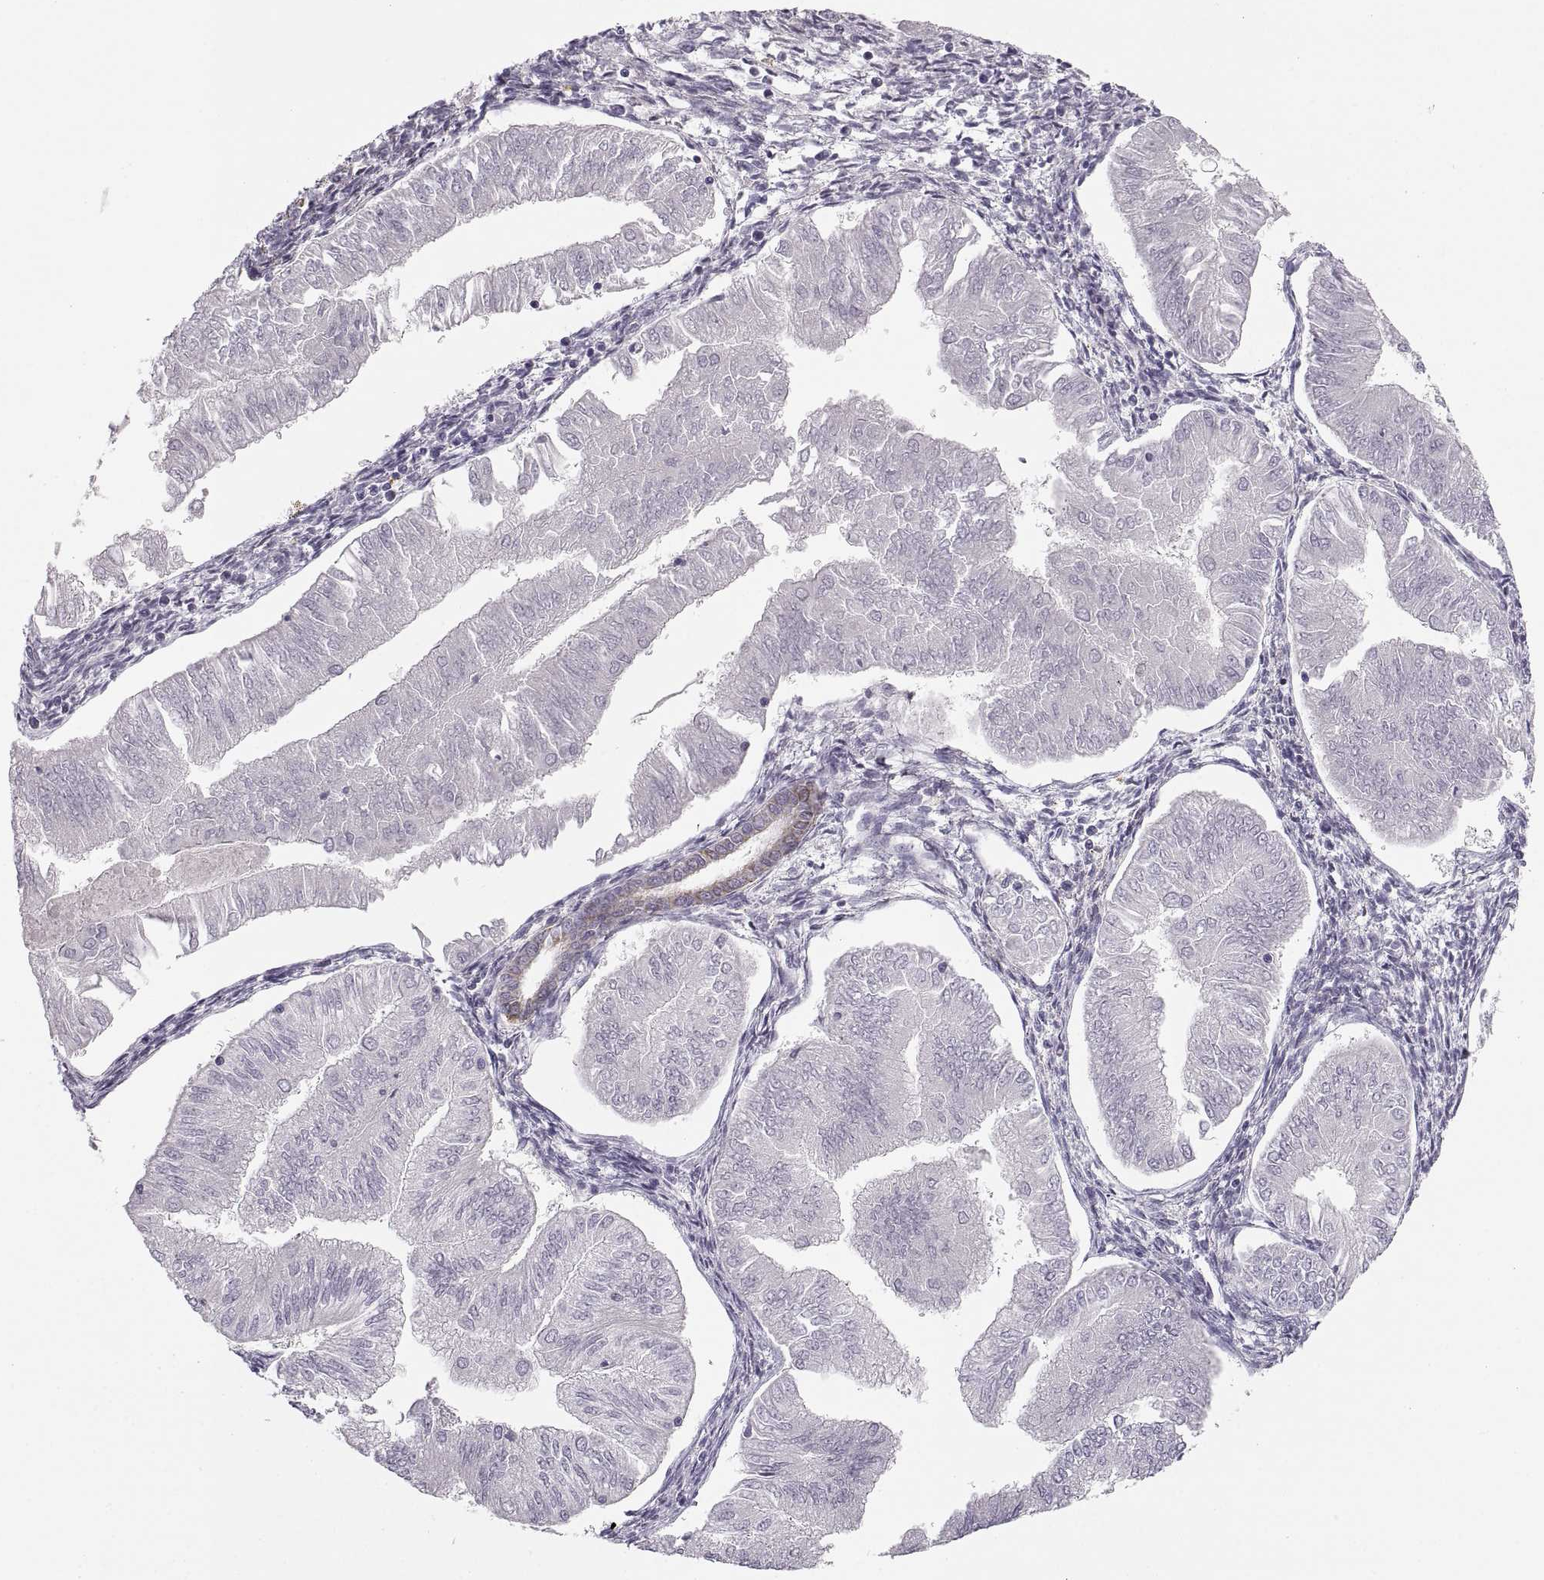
{"staining": {"intensity": "negative", "quantity": "none", "location": "none"}, "tissue": "endometrial cancer", "cell_type": "Tumor cells", "image_type": "cancer", "snomed": [{"axis": "morphology", "description": "Adenocarcinoma, NOS"}, {"axis": "topography", "description": "Endometrium"}], "caption": "The photomicrograph reveals no staining of tumor cells in endometrial cancer (adenocarcinoma).", "gene": "COL9A3", "patient": {"sex": "female", "age": 53}}